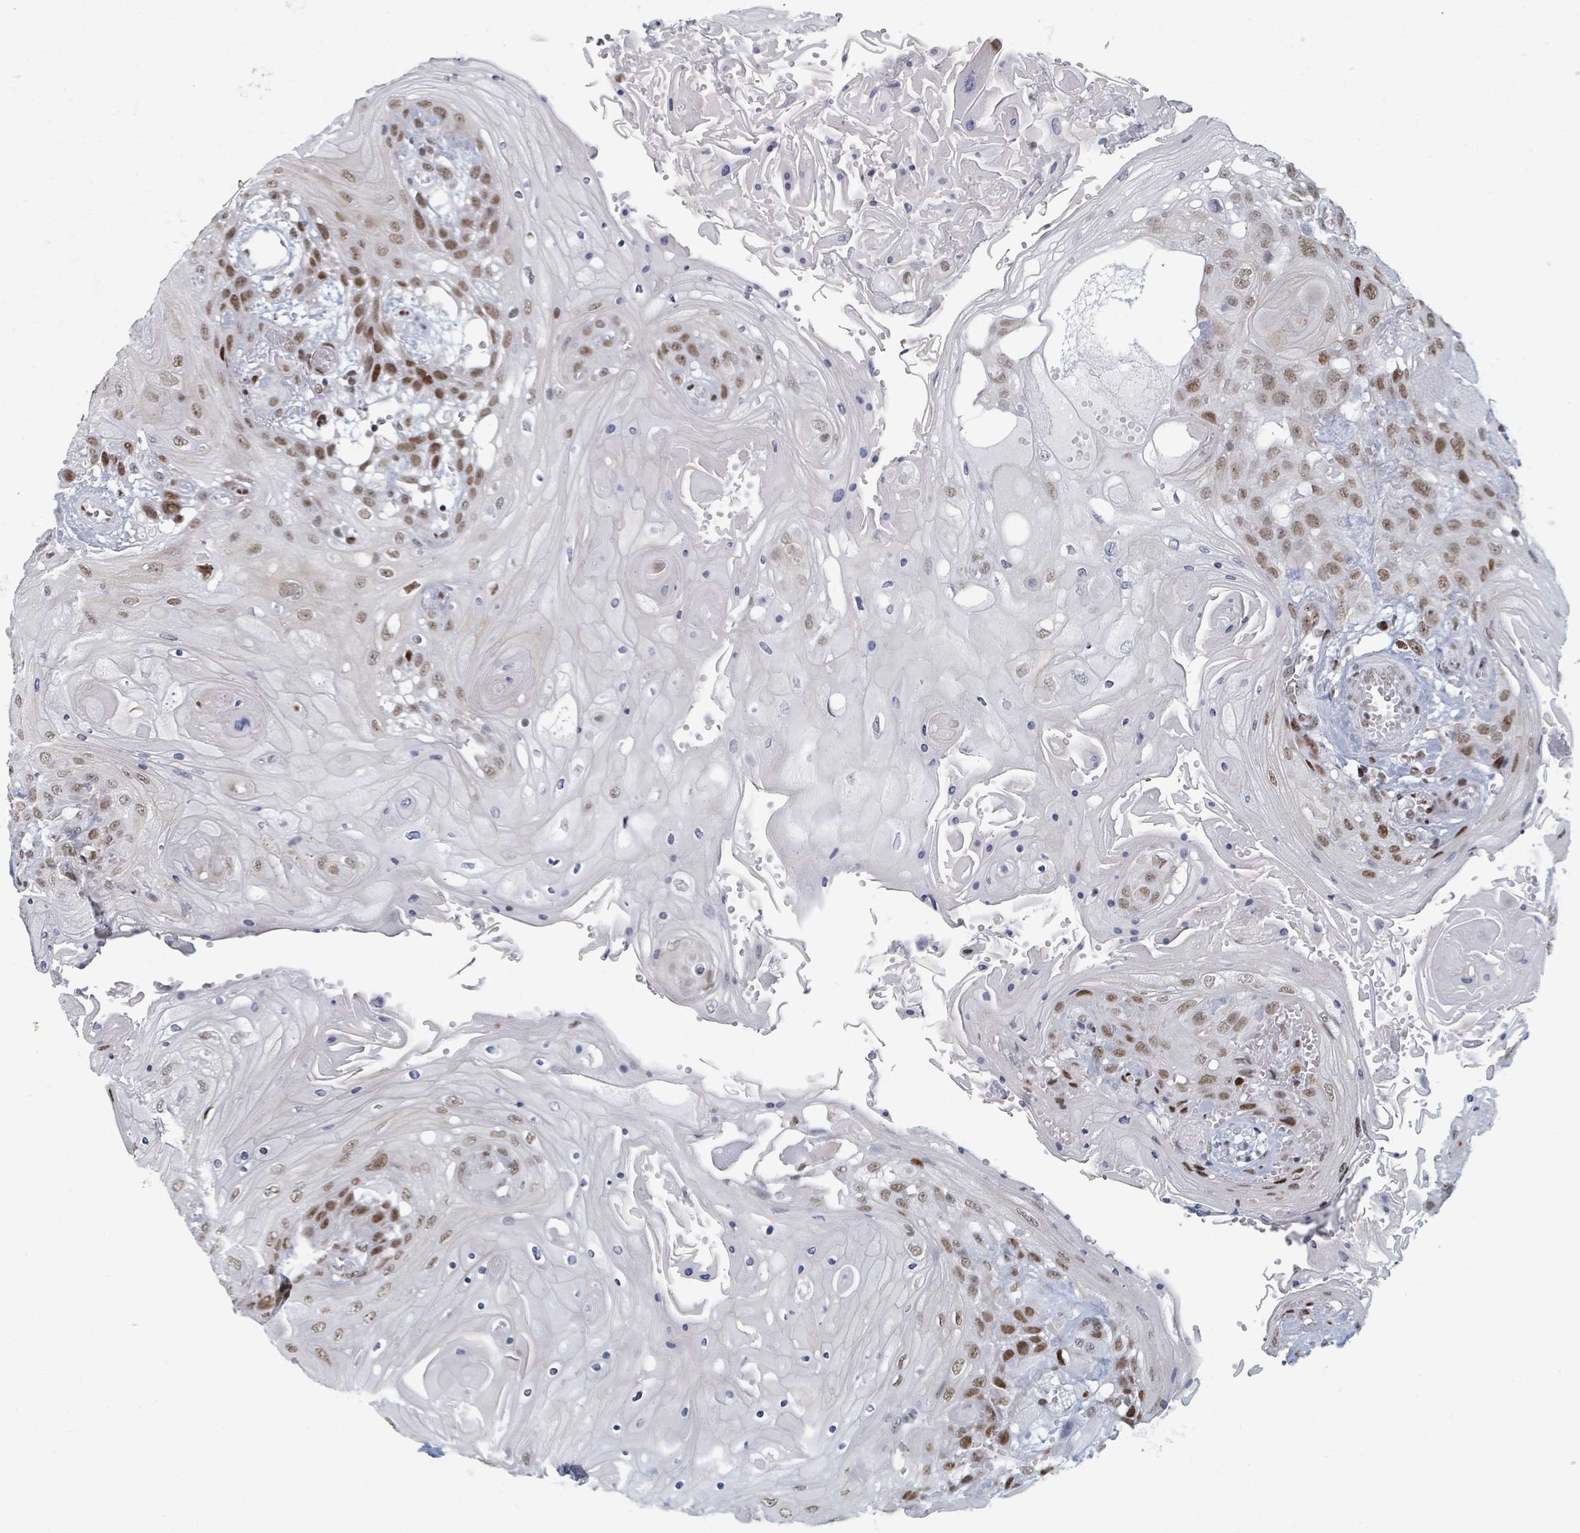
{"staining": {"intensity": "moderate", "quantity": ">75%", "location": "nuclear"}, "tissue": "head and neck cancer", "cell_type": "Tumor cells", "image_type": "cancer", "snomed": [{"axis": "morphology", "description": "Squamous cell carcinoma, NOS"}, {"axis": "topography", "description": "Head-Neck"}], "caption": "Head and neck cancer stained with a protein marker displays moderate staining in tumor cells.", "gene": "DHX16", "patient": {"sex": "female", "age": 43}}